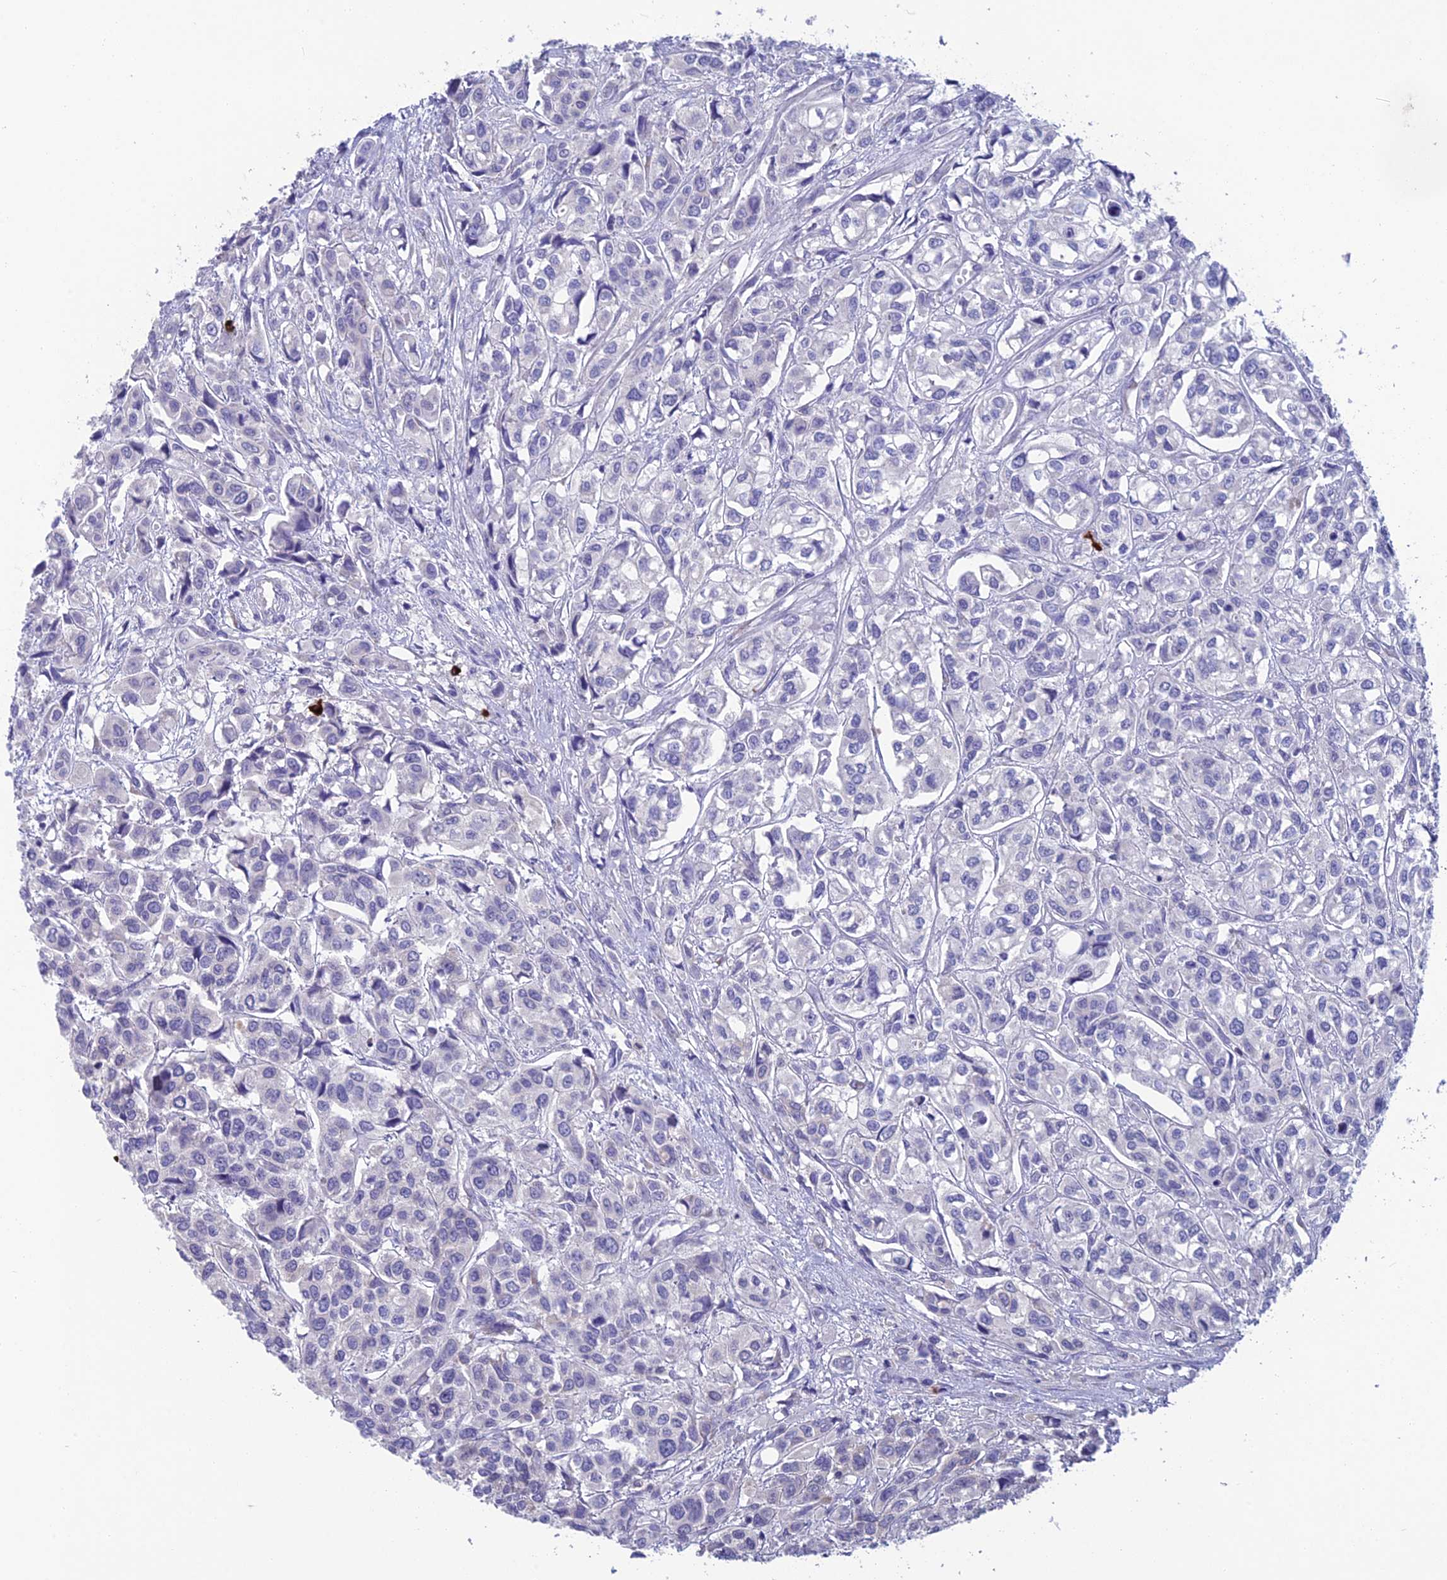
{"staining": {"intensity": "negative", "quantity": "none", "location": "none"}, "tissue": "urothelial cancer", "cell_type": "Tumor cells", "image_type": "cancer", "snomed": [{"axis": "morphology", "description": "Urothelial carcinoma, High grade"}, {"axis": "topography", "description": "Urinary bladder"}], "caption": "An immunohistochemistry histopathology image of high-grade urothelial carcinoma is shown. There is no staining in tumor cells of high-grade urothelial carcinoma.", "gene": "SNAP91", "patient": {"sex": "male", "age": 67}}